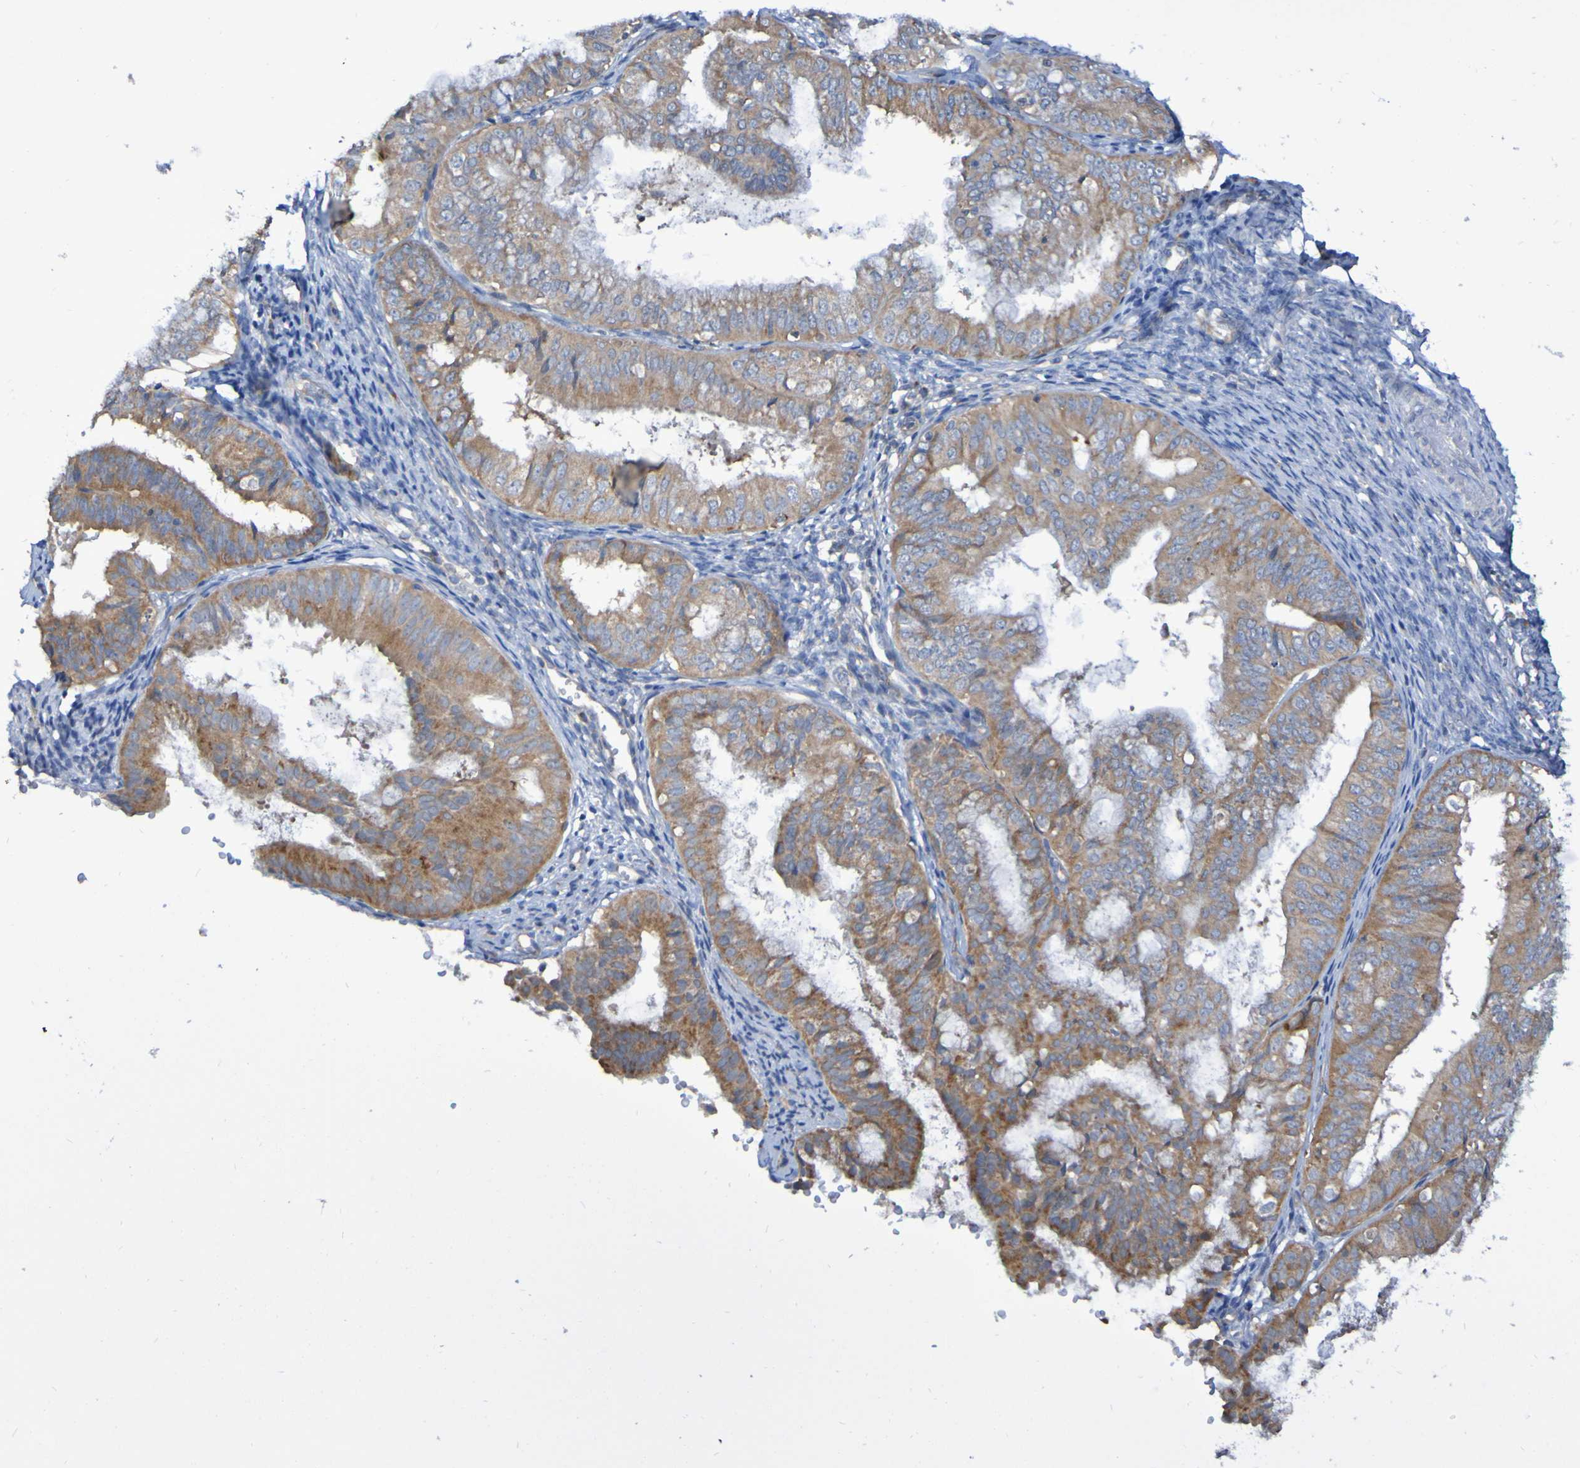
{"staining": {"intensity": "moderate", "quantity": ">75%", "location": "cytoplasmic/membranous"}, "tissue": "endometrial cancer", "cell_type": "Tumor cells", "image_type": "cancer", "snomed": [{"axis": "morphology", "description": "Adenocarcinoma, NOS"}, {"axis": "topography", "description": "Endometrium"}], "caption": "Immunohistochemistry (IHC) of human endometrial adenocarcinoma reveals medium levels of moderate cytoplasmic/membranous positivity in approximately >75% of tumor cells. Ihc stains the protein of interest in brown and the nuclei are stained blue.", "gene": "LMBRD2", "patient": {"sex": "female", "age": 63}}